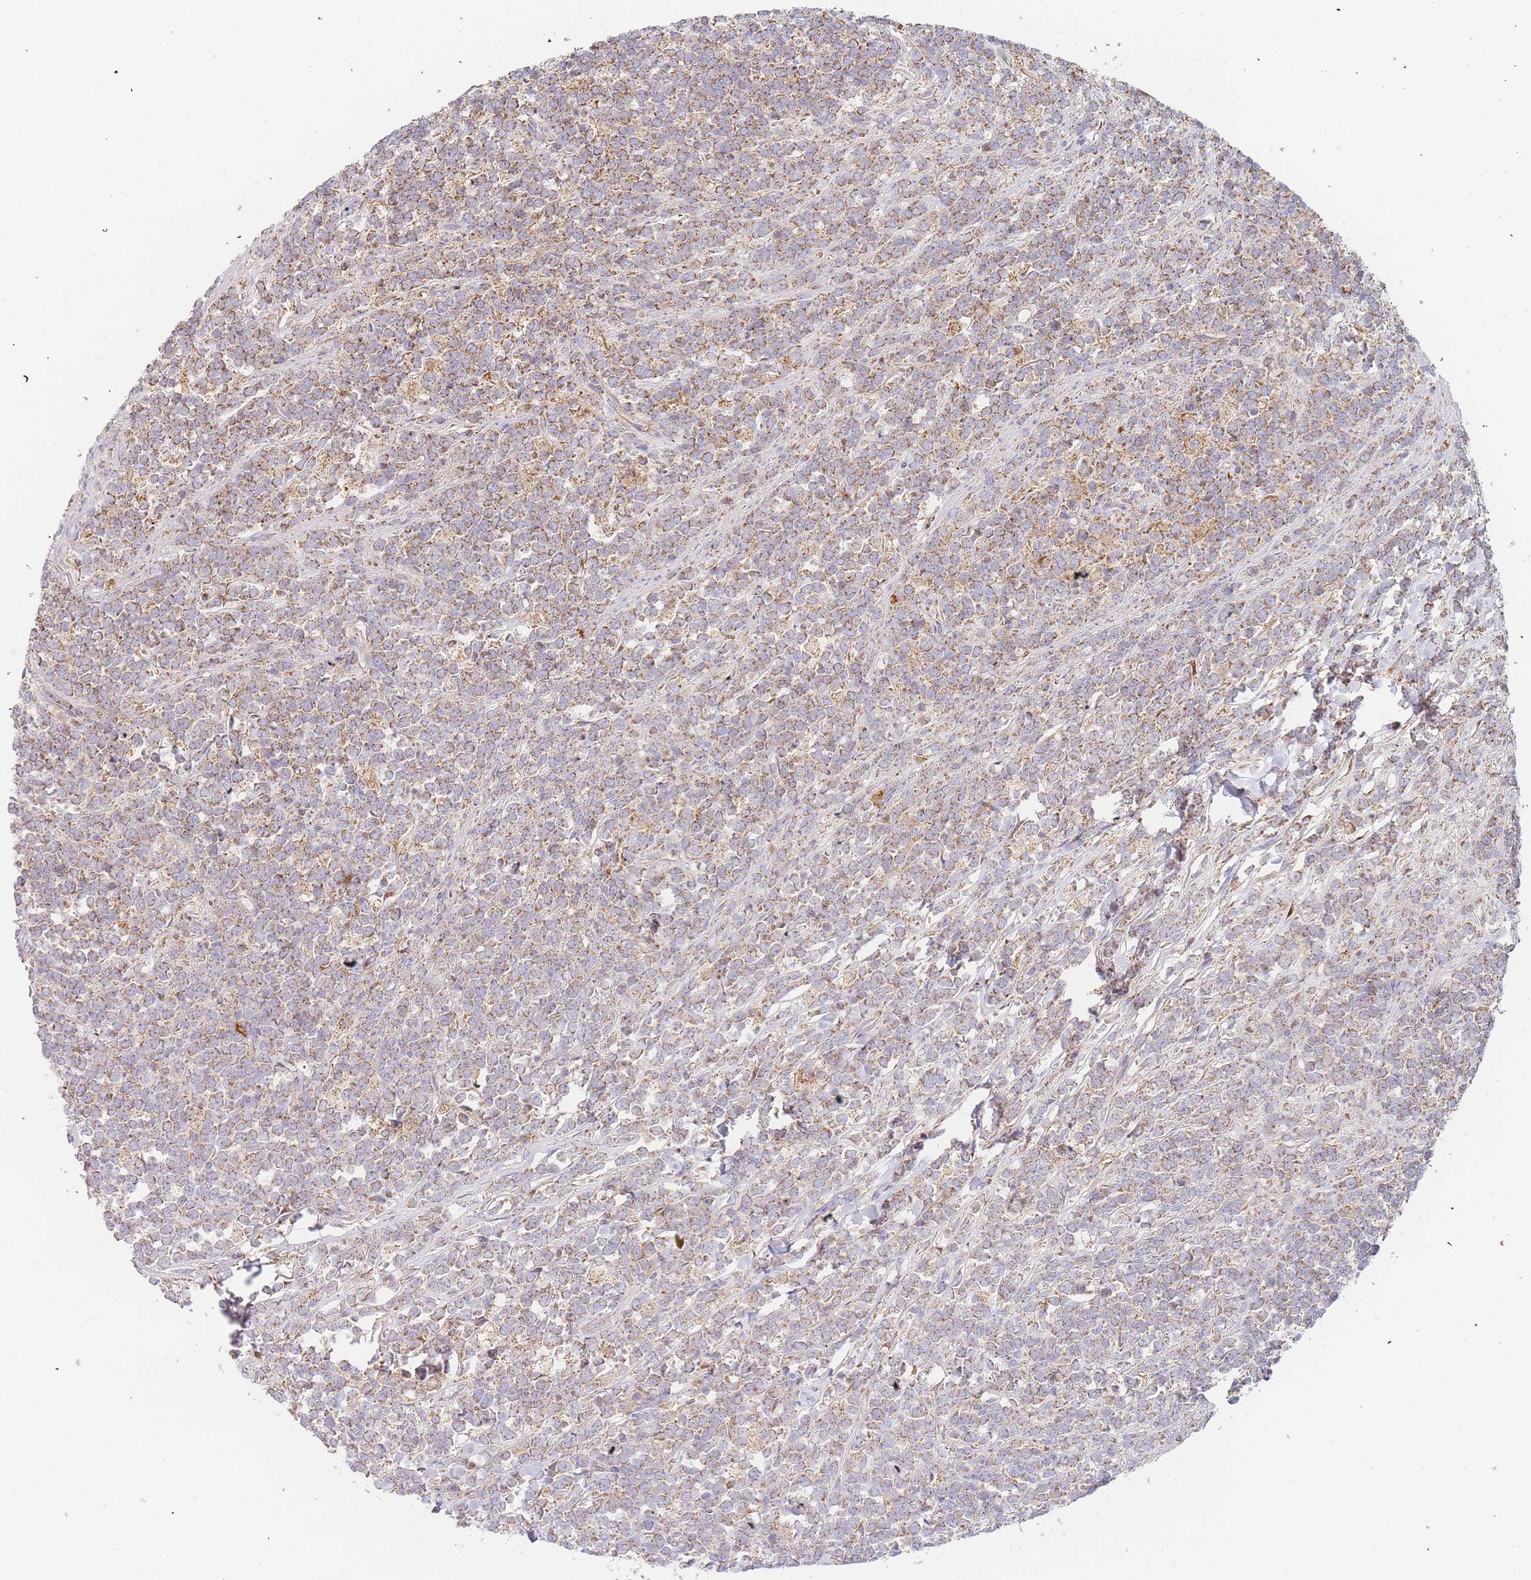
{"staining": {"intensity": "moderate", "quantity": ">75%", "location": "cytoplasmic/membranous"}, "tissue": "lymphoma", "cell_type": "Tumor cells", "image_type": "cancer", "snomed": [{"axis": "morphology", "description": "Malignant lymphoma, non-Hodgkin's type, High grade"}, {"axis": "topography", "description": "Small intestine"}, {"axis": "topography", "description": "Colon"}], "caption": "Immunohistochemical staining of human malignant lymphoma, non-Hodgkin's type (high-grade) exhibits medium levels of moderate cytoplasmic/membranous protein positivity in approximately >75% of tumor cells. The protein of interest is stained brown, and the nuclei are stained in blue (DAB (3,3'-diaminobenzidine) IHC with brightfield microscopy, high magnification).", "gene": "ADCY9", "patient": {"sex": "male", "age": 8}}